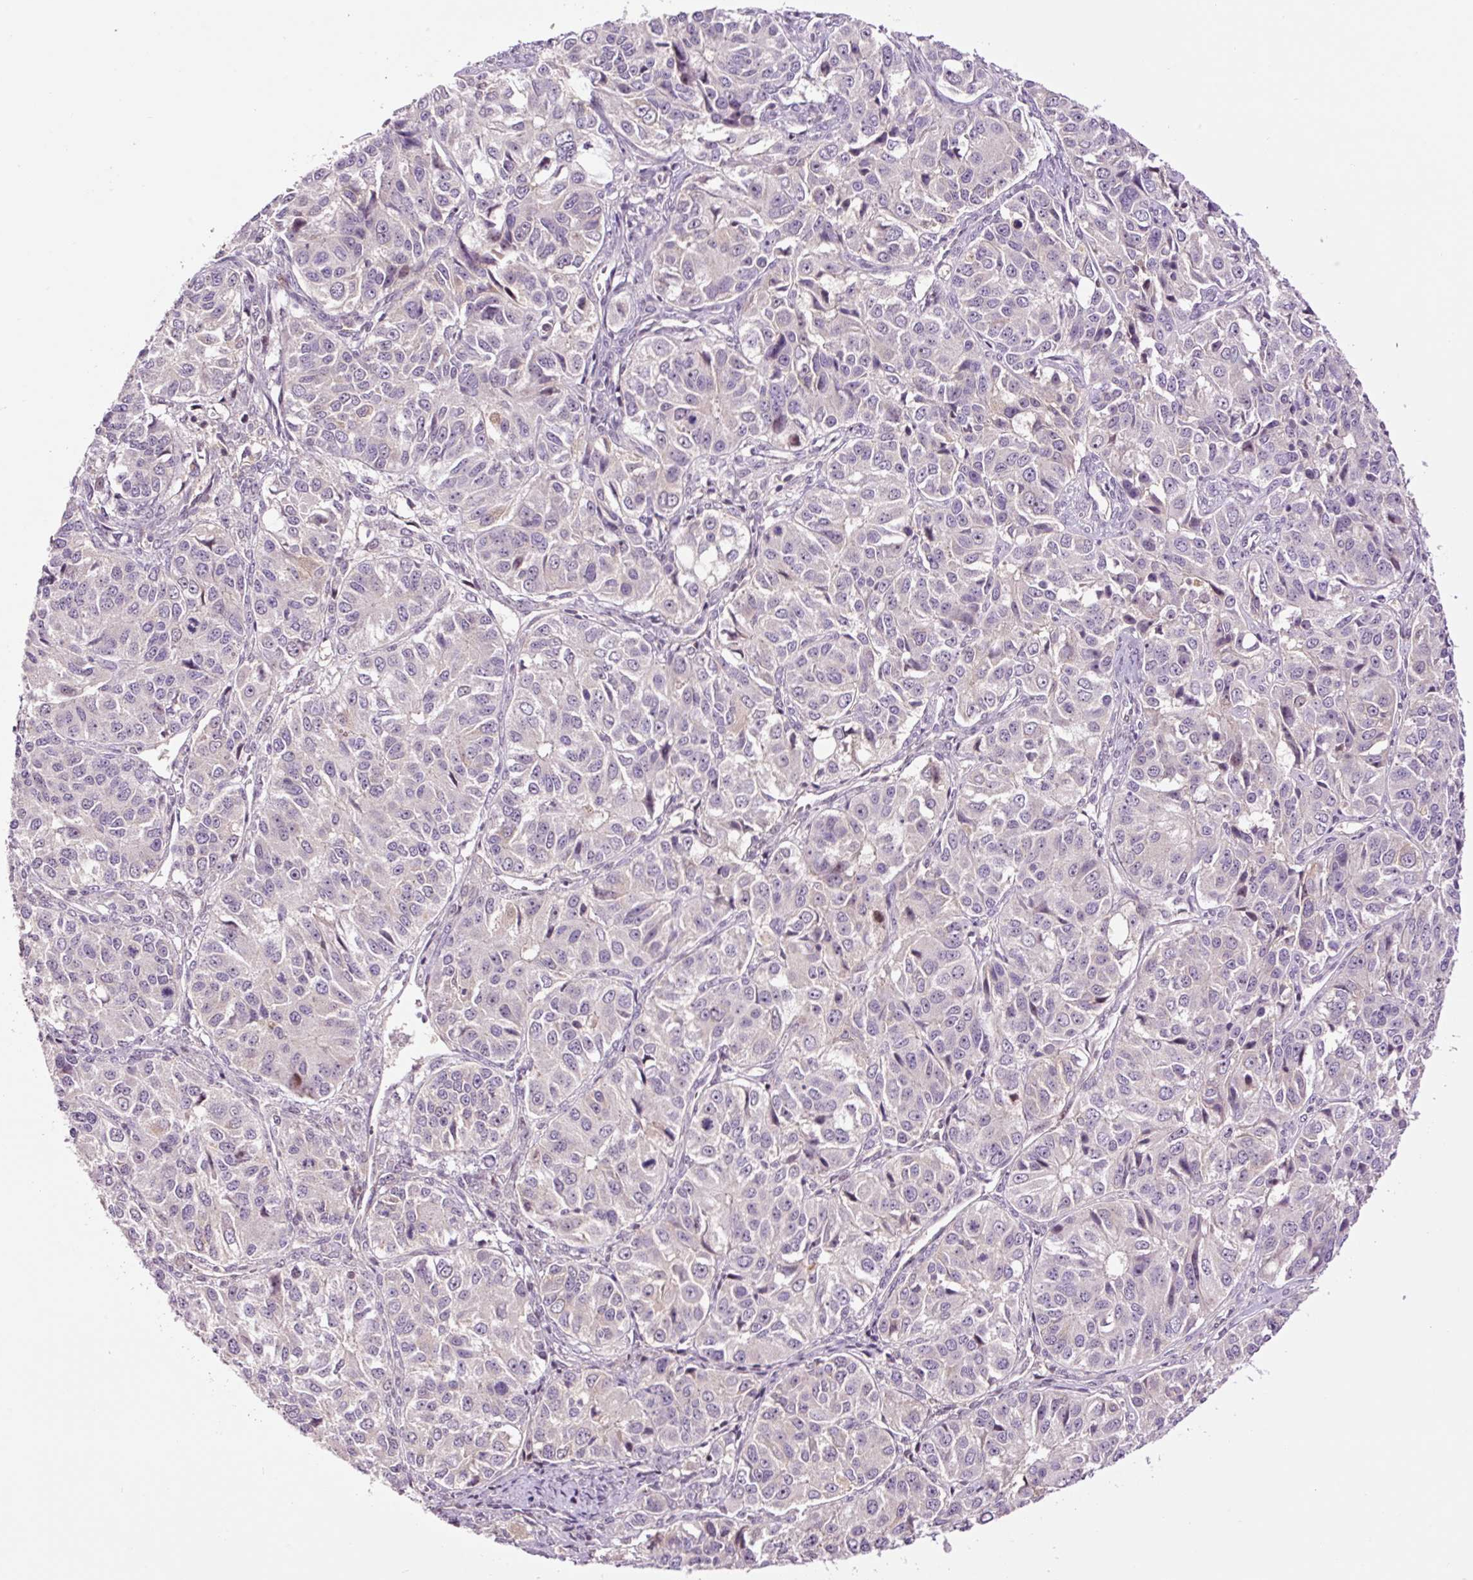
{"staining": {"intensity": "negative", "quantity": "none", "location": "none"}, "tissue": "ovarian cancer", "cell_type": "Tumor cells", "image_type": "cancer", "snomed": [{"axis": "morphology", "description": "Carcinoma, endometroid"}, {"axis": "topography", "description": "Ovary"}], "caption": "Tumor cells show no significant expression in ovarian endometroid carcinoma.", "gene": "DPPA4", "patient": {"sex": "female", "age": 51}}